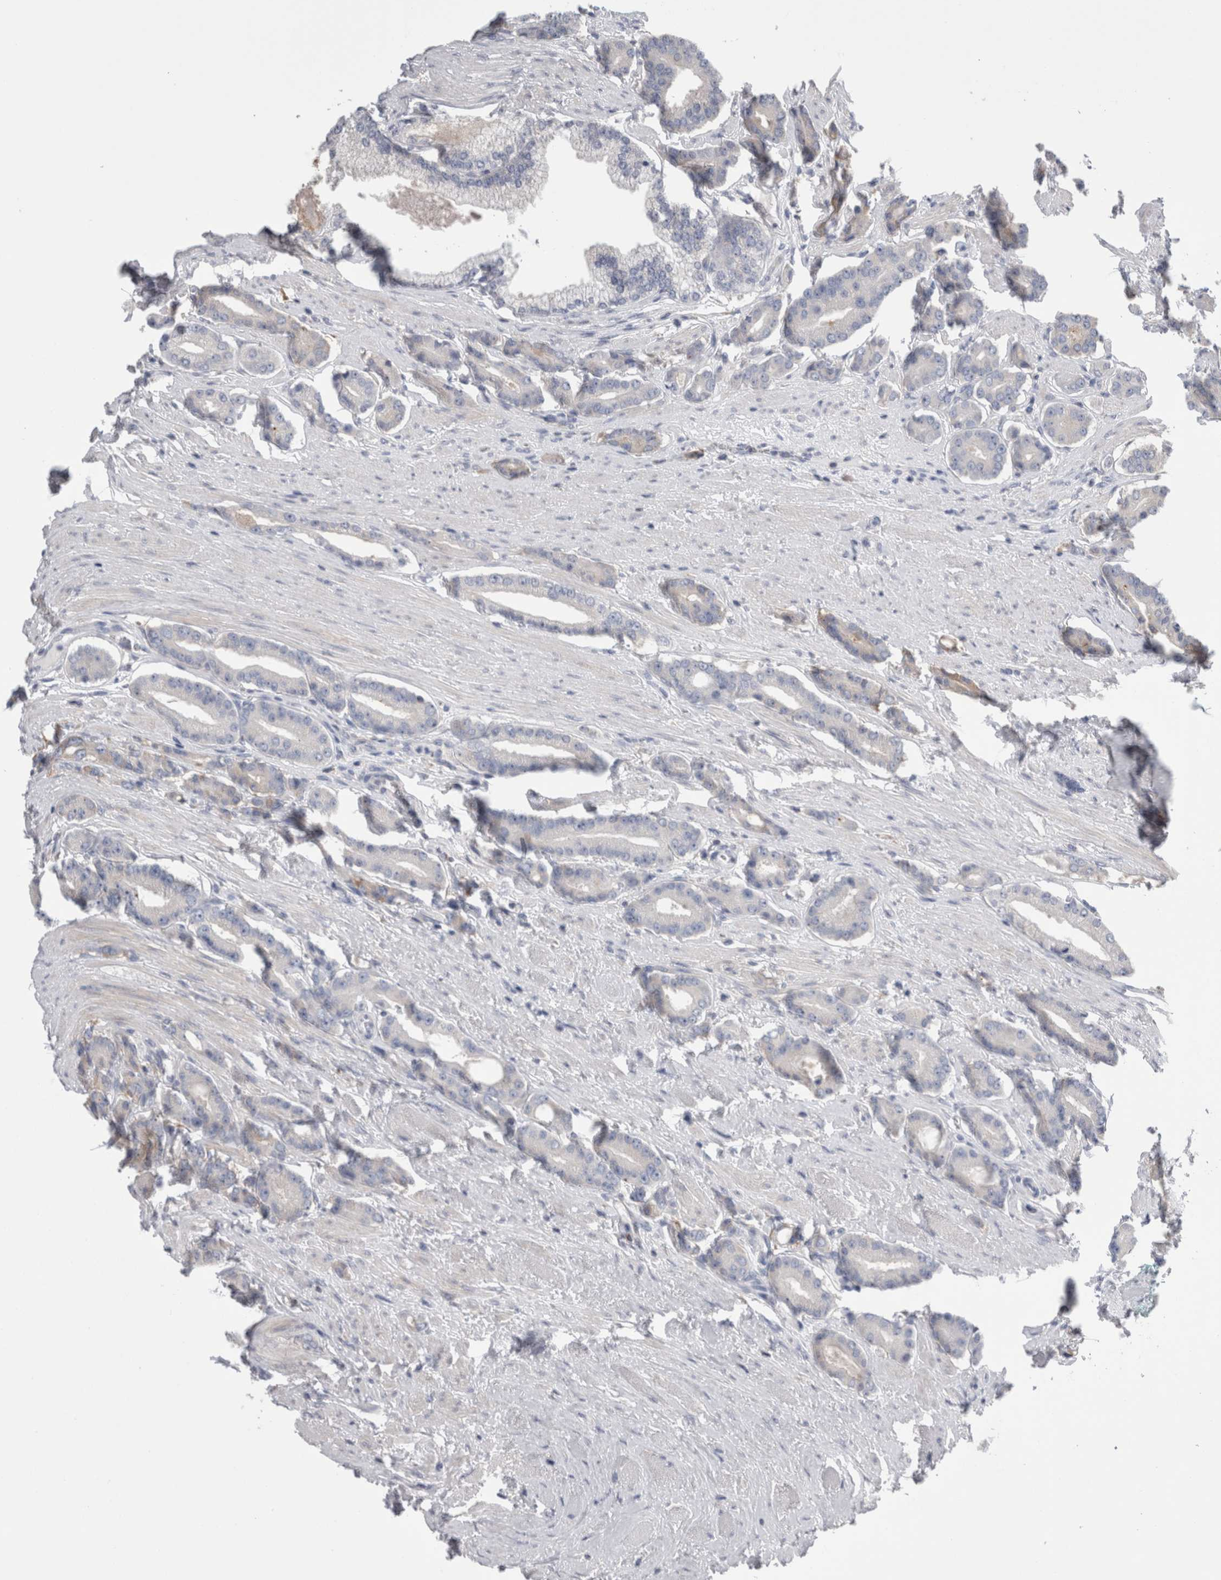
{"staining": {"intensity": "negative", "quantity": "none", "location": "none"}, "tissue": "prostate cancer", "cell_type": "Tumor cells", "image_type": "cancer", "snomed": [{"axis": "morphology", "description": "Adenocarcinoma, High grade"}, {"axis": "topography", "description": "Prostate"}], "caption": "Prostate adenocarcinoma (high-grade) was stained to show a protein in brown. There is no significant staining in tumor cells.", "gene": "DCTN6", "patient": {"sex": "male", "age": 71}}